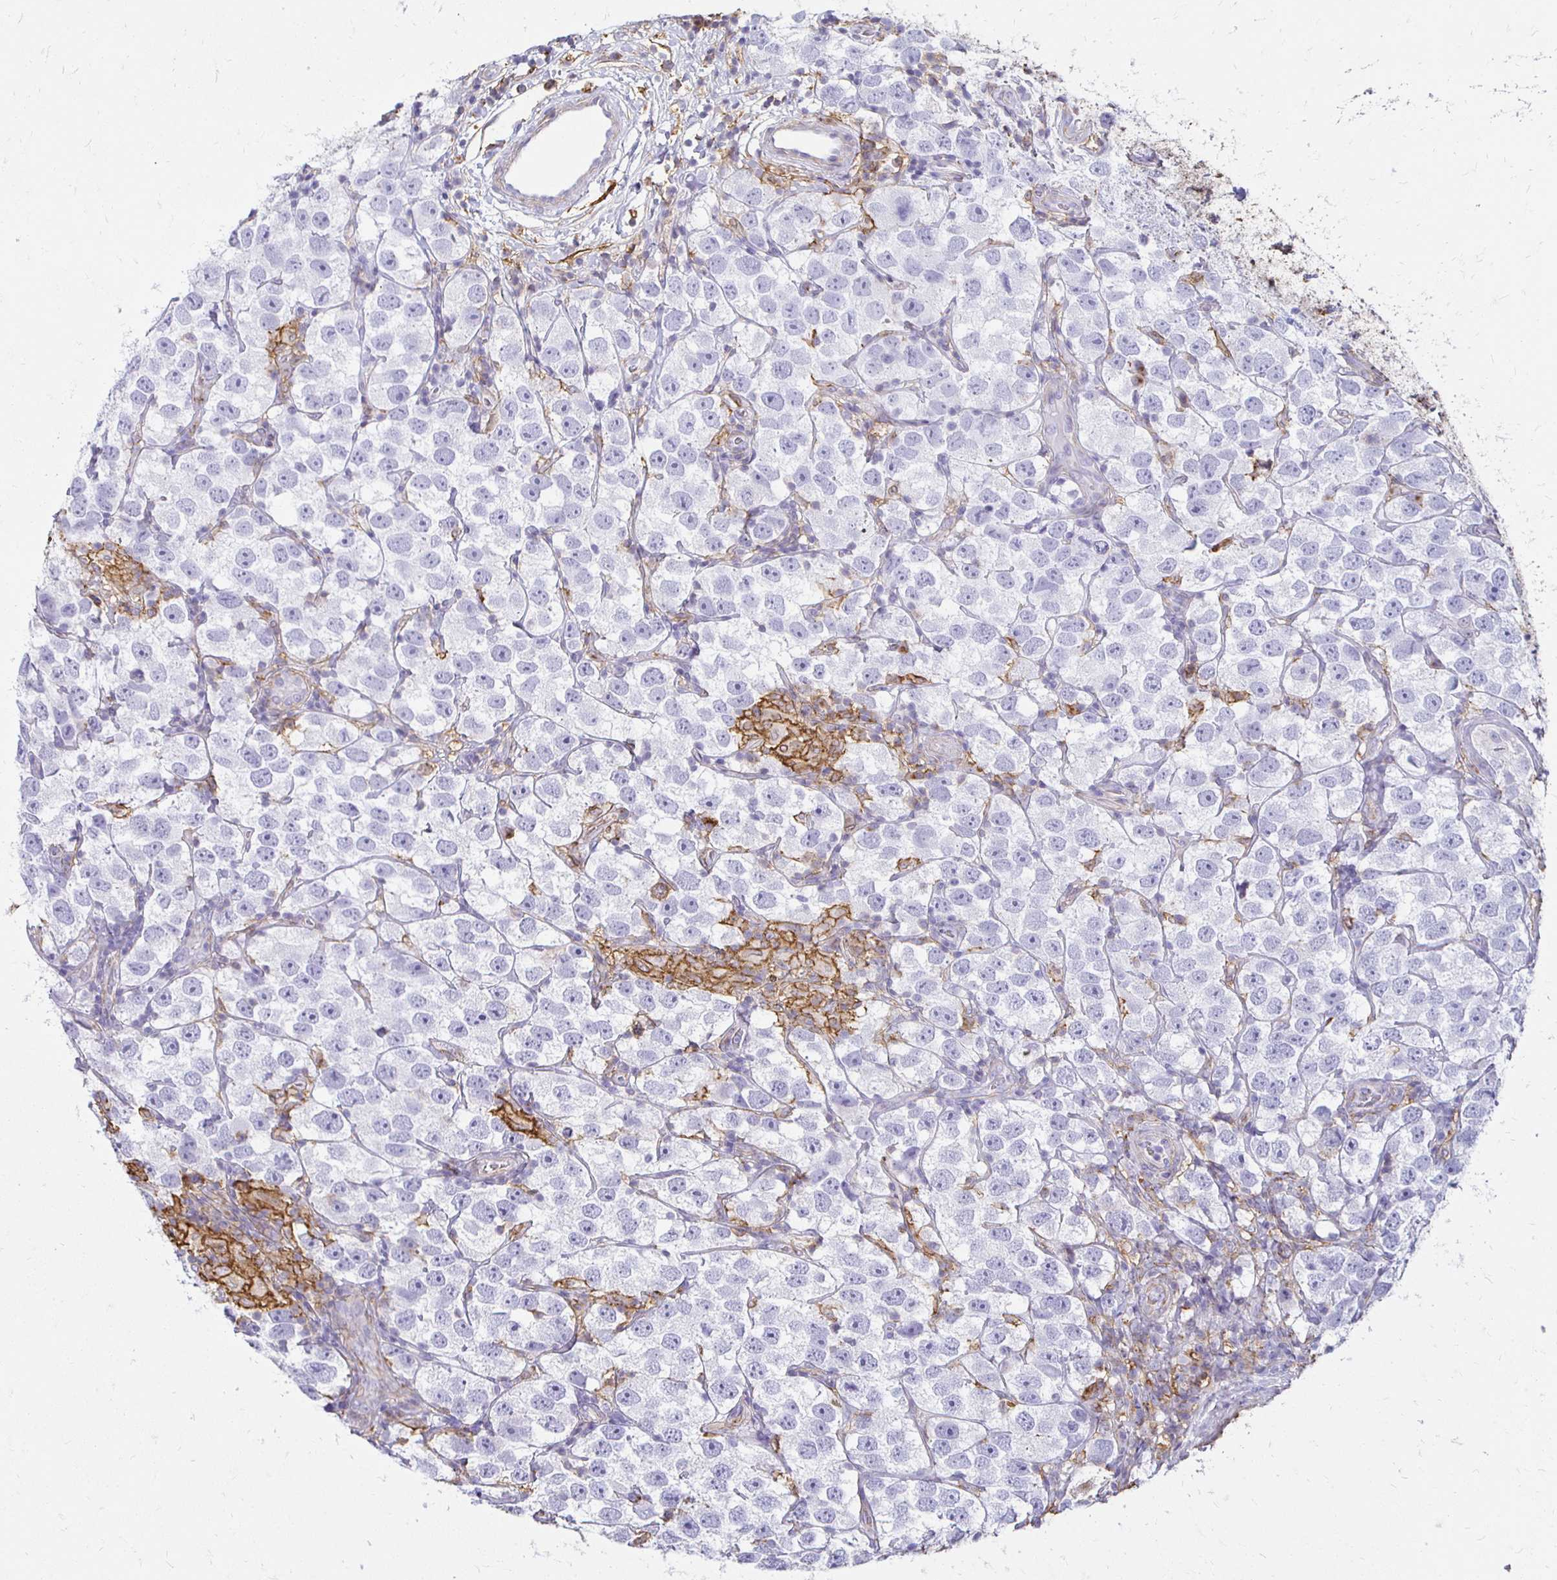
{"staining": {"intensity": "negative", "quantity": "none", "location": "none"}, "tissue": "testis cancer", "cell_type": "Tumor cells", "image_type": "cancer", "snomed": [{"axis": "morphology", "description": "Seminoma, NOS"}, {"axis": "topography", "description": "Testis"}], "caption": "IHC micrograph of neoplastic tissue: human testis cancer stained with DAB (3,3'-diaminobenzidine) shows no significant protein expression in tumor cells.", "gene": "TAS1R3", "patient": {"sex": "male", "age": 26}}